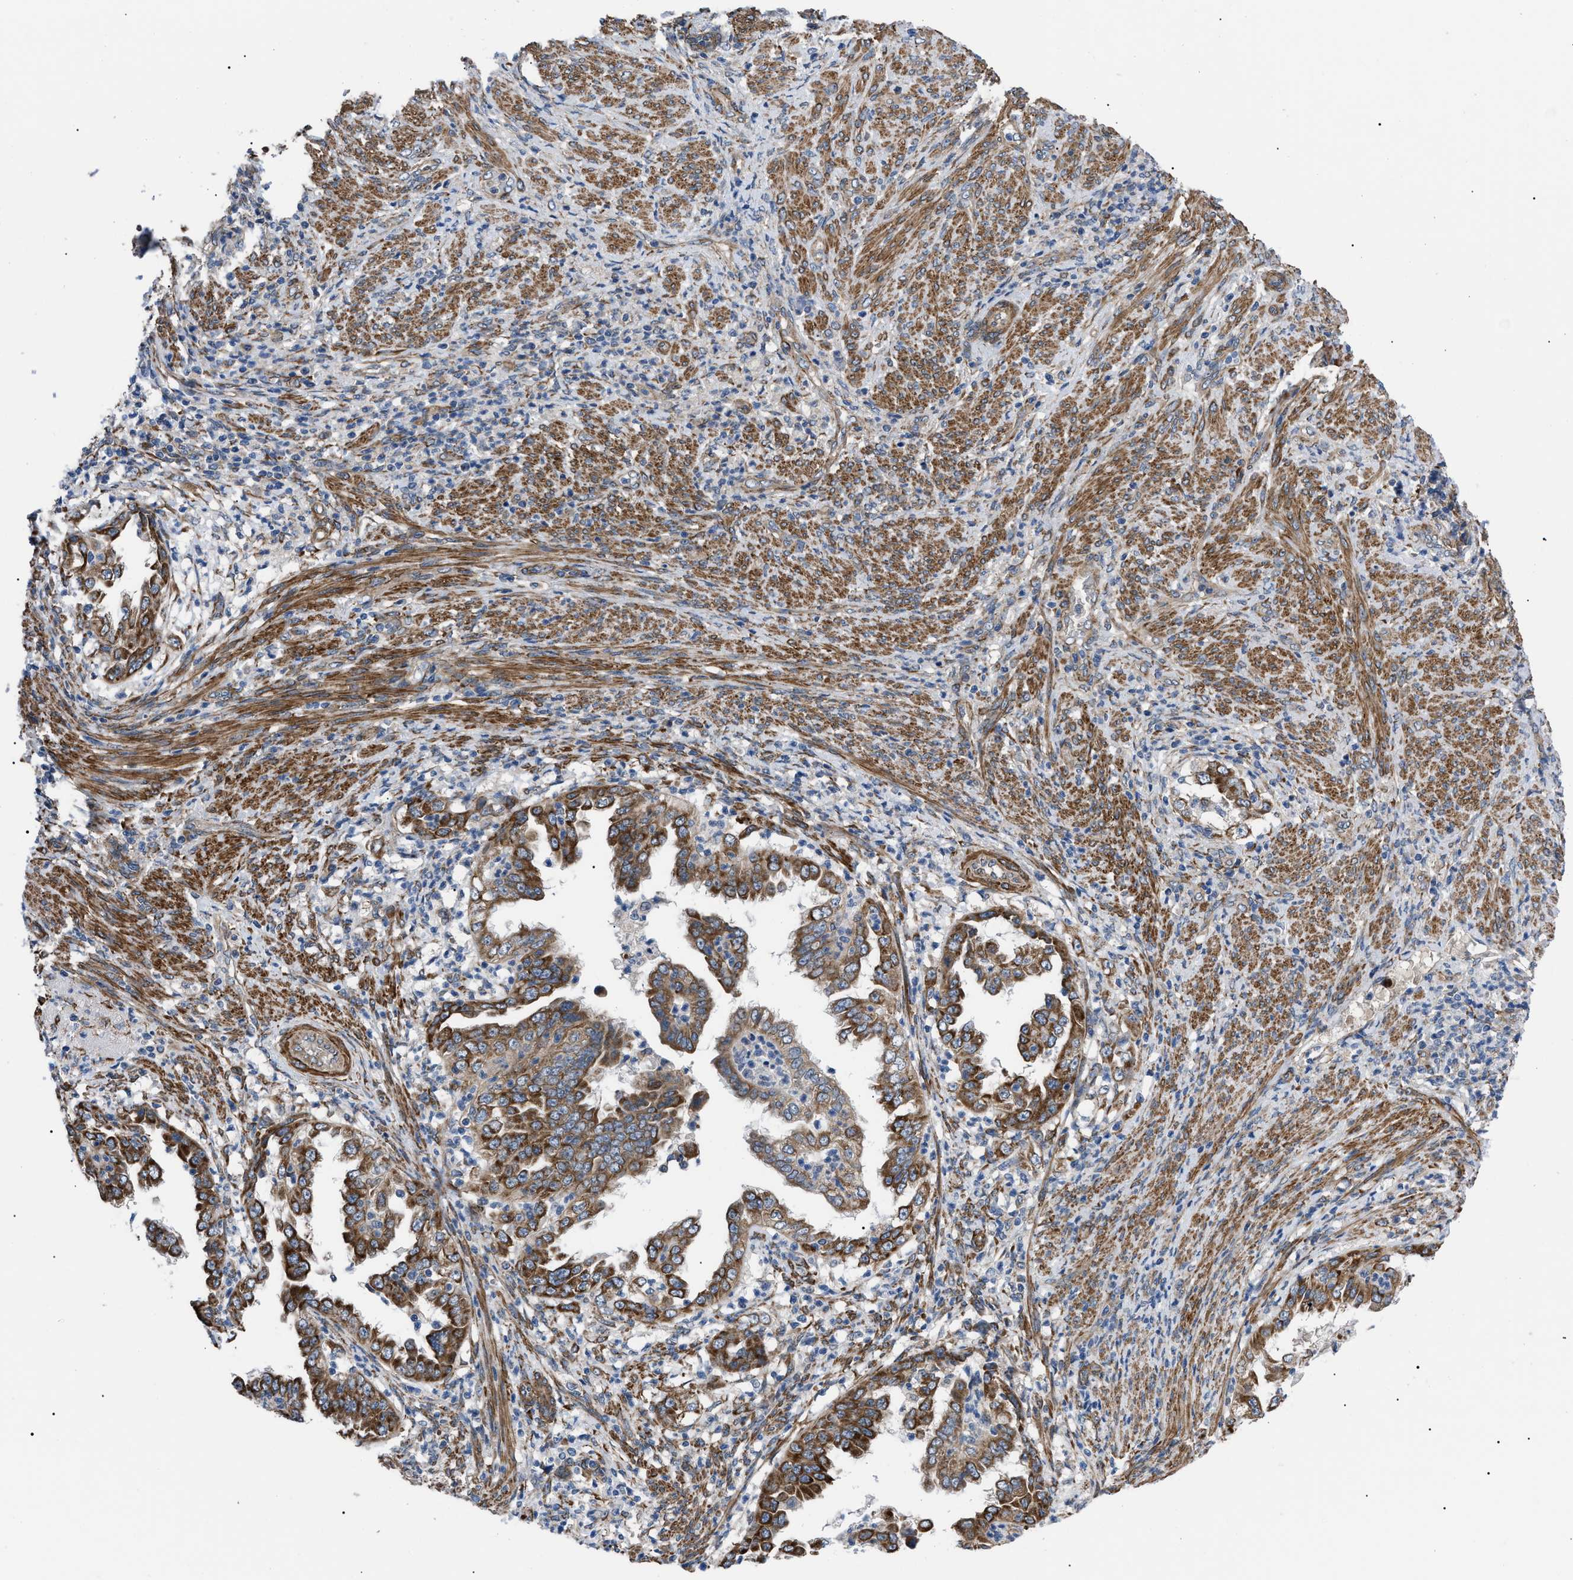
{"staining": {"intensity": "moderate", "quantity": ">75%", "location": "cytoplasmic/membranous"}, "tissue": "endometrial cancer", "cell_type": "Tumor cells", "image_type": "cancer", "snomed": [{"axis": "morphology", "description": "Adenocarcinoma, NOS"}, {"axis": "topography", "description": "Endometrium"}], "caption": "Immunohistochemical staining of human endometrial cancer (adenocarcinoma) reveals medium levels of moderate cytoplasmic/membranous staining in about >75% of tumor cells. The staining was performed using DAB to visualize the protein expression in brown, while the nuclei were stained in blue with hematoxylin (Magnification: 20x).", "gene": "MYO10", "patient": {"sex": "female", "age": 85}}